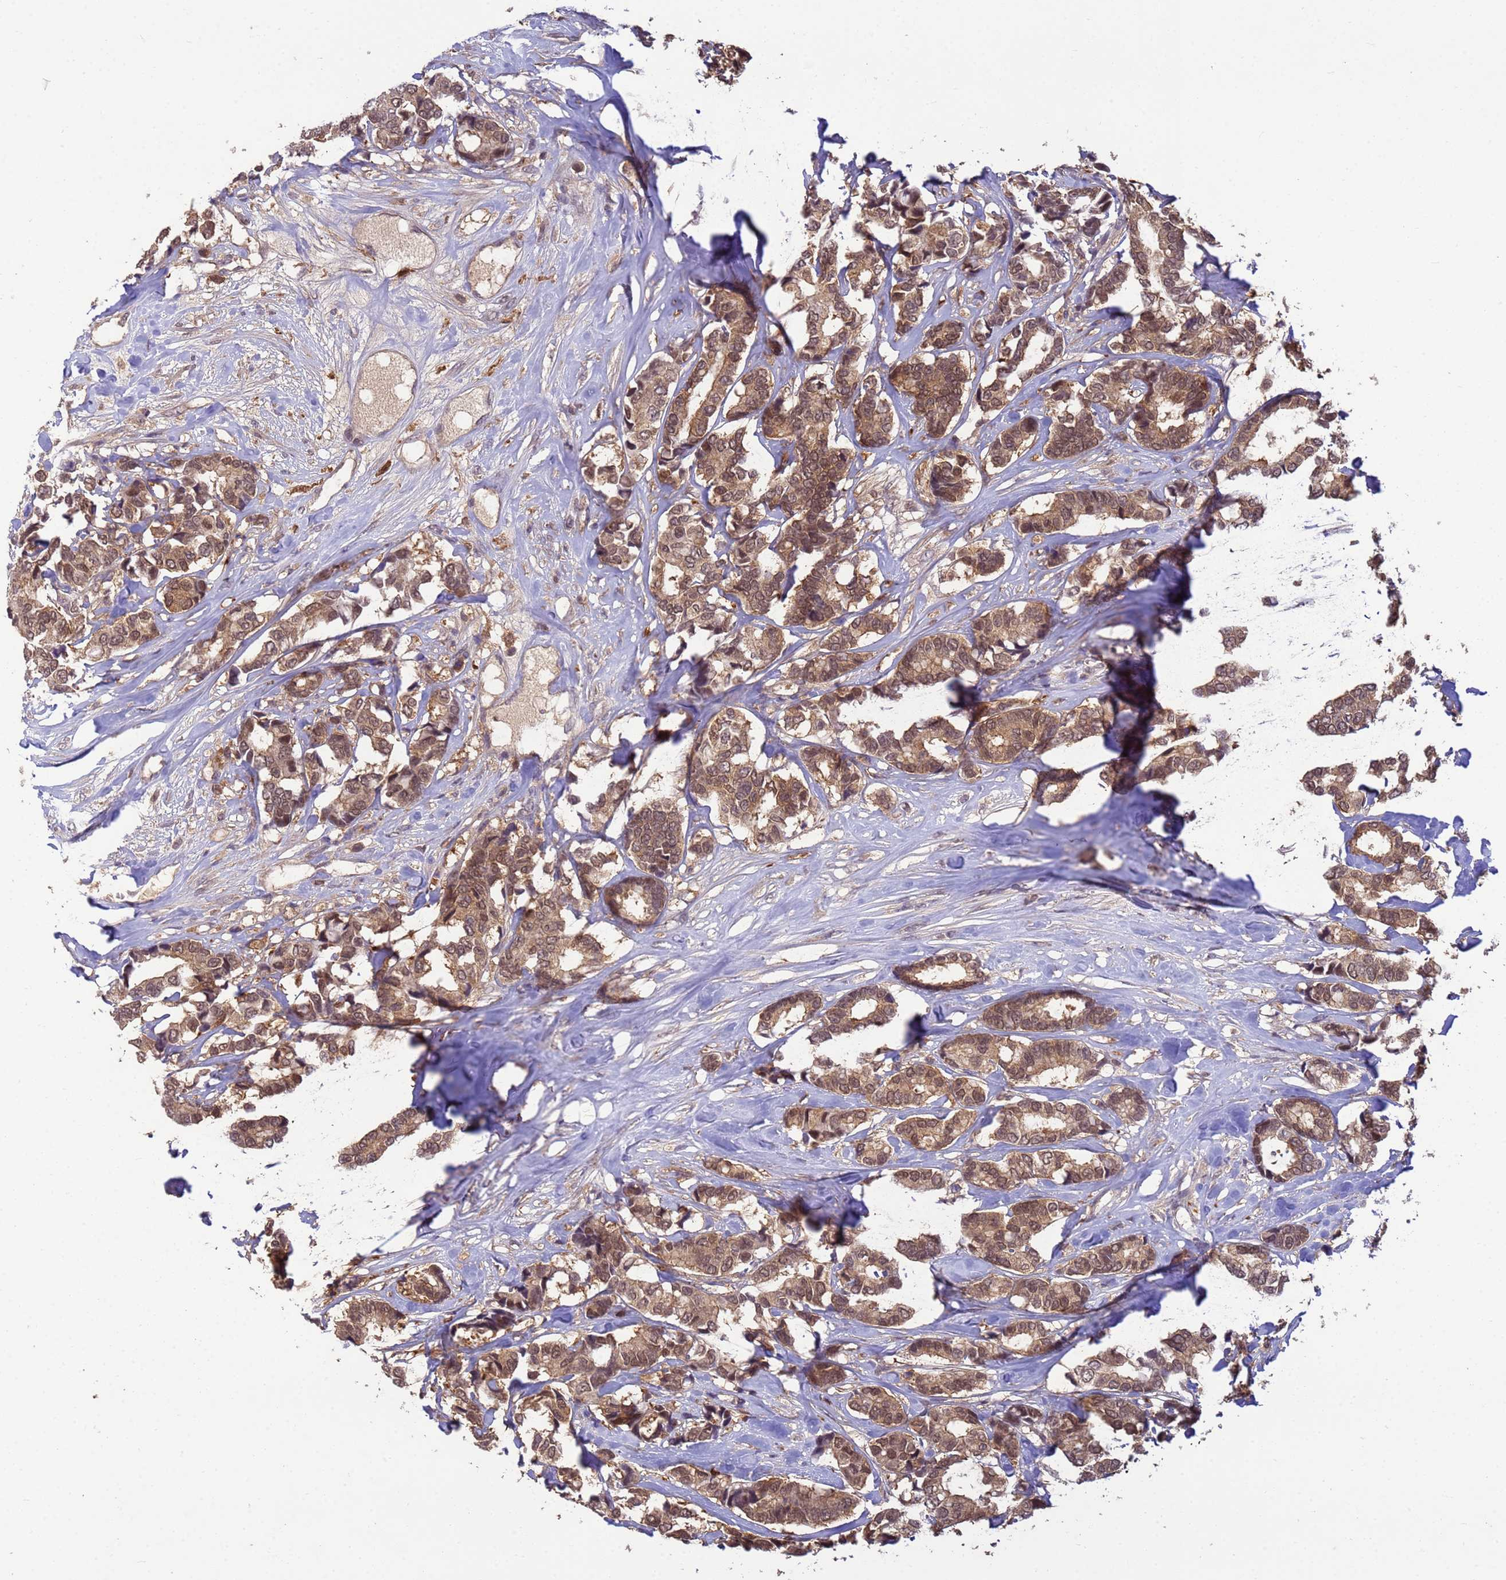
{"staining": {"intensity": "moderate", "quantity": ">75%", "location": "cytoplasmic/membranous,nuclear"}, "tissue": "breast cancer", "cell_type": "Tumor cells", "image_type": "cancer", "snomed": [{"axis": "morphology", "description": "Normal tissue, NOS"}, {"axis": "morphology", "description": "Duct carcinoma"}, {"axis": "topography", "description": "Breast"}], "caption": "An immunohistochemistry (IHC) image of neoplastic tissue is shown. Protein staining in brown highlights moderate cytoplasmic/membranous and nuclear positivity in breast cancer within tumor cells.", "gene": "NPEPPS", "patient": {"sex": "female", "age": 87}}